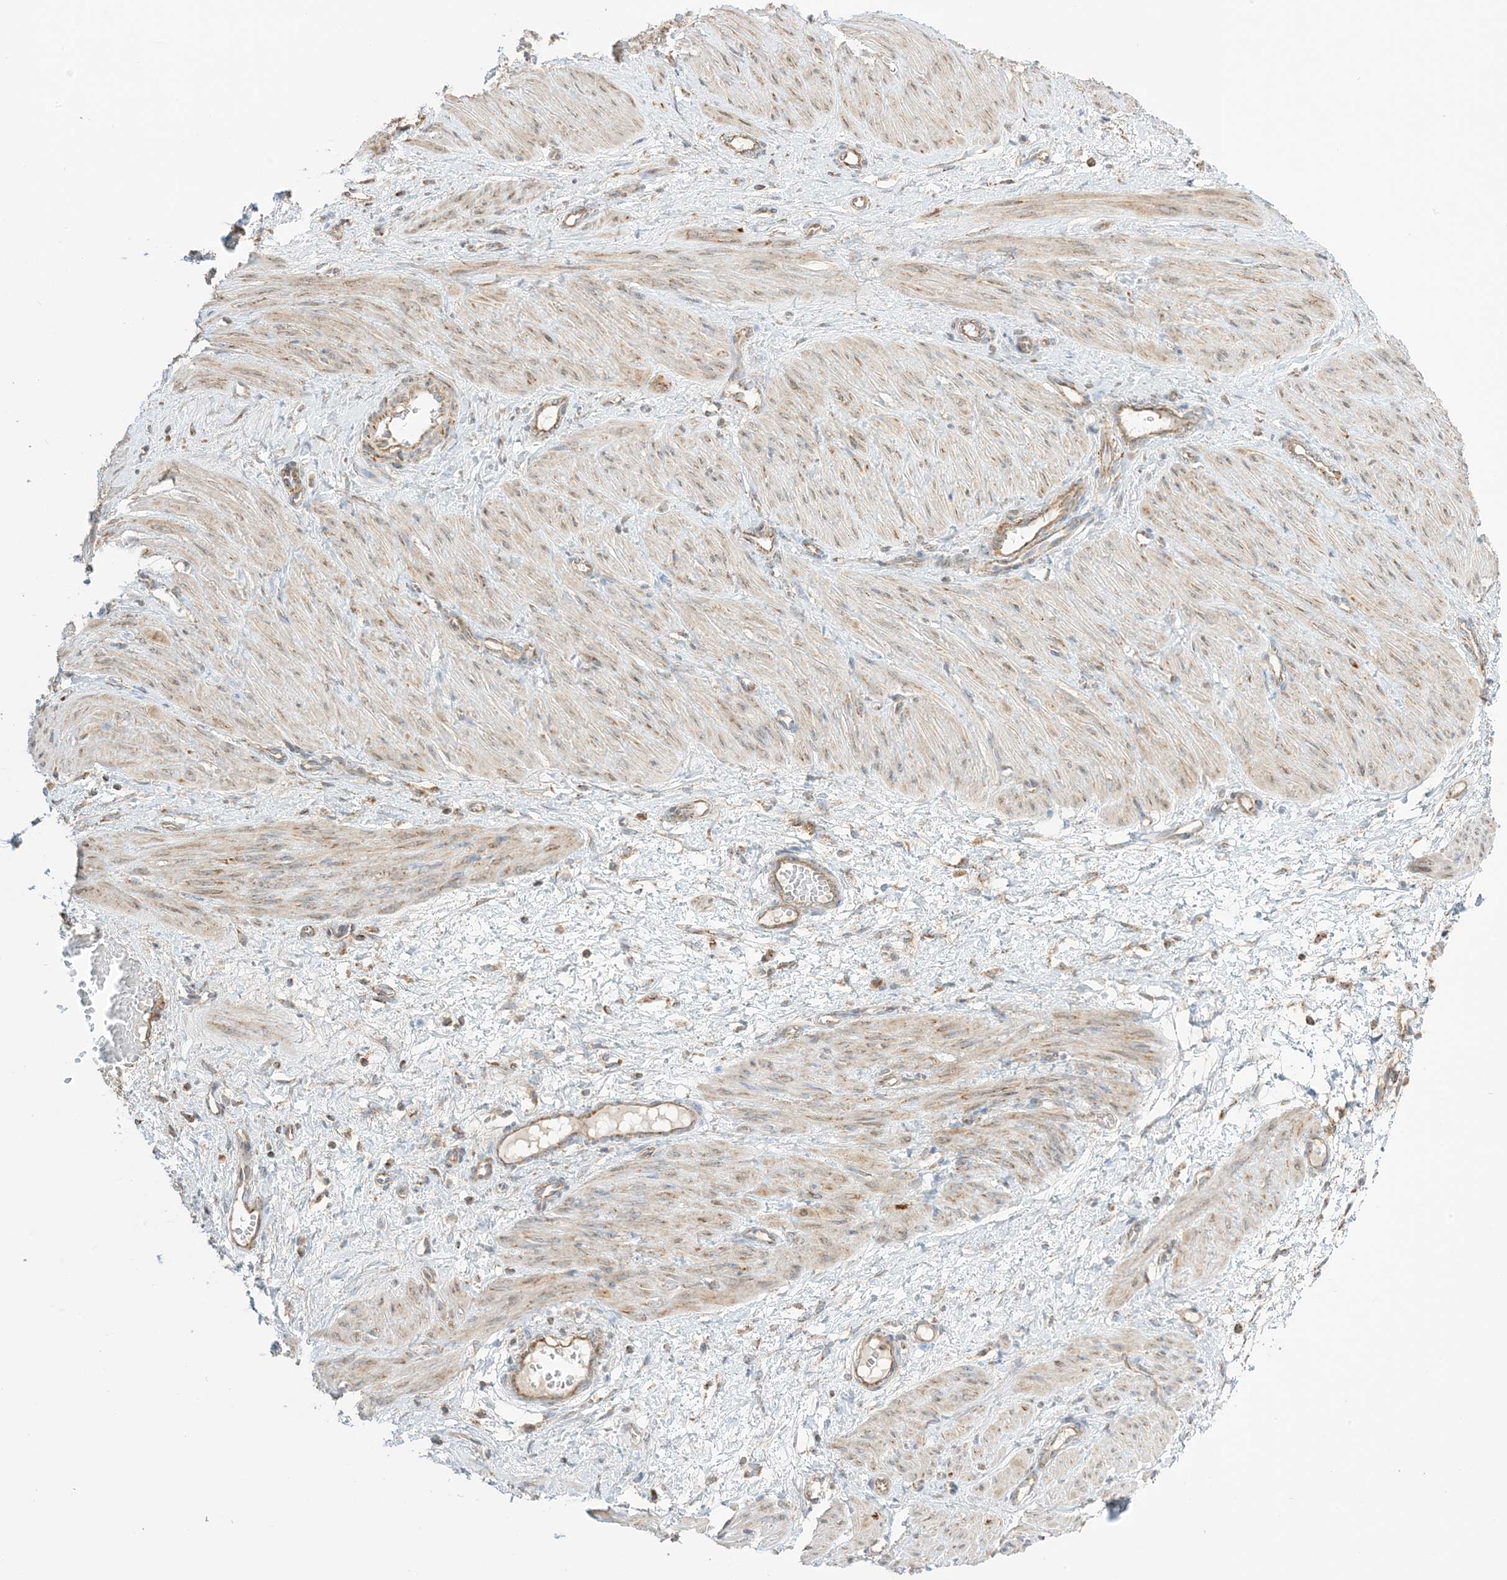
{"staining": {"intensity": "moderate", "quantity": "25%-75%", "location": "cytoplasmic/membranous"}, "tissue": "smooth muscle", "cell_type": "Smooth muscle cells", "image_type": "normal", "snomed": [{"axis": "morphology", "description": "Normal tissue, NOS"}, {"axis": "topography", "description": "Endometrium"}], "caption": "Benign smooth muscle was stained to show a protein in brown. There is medium levels of moderate cytoplasmic/membranous staining in approximately 25%-75% of smooth muscle cells. The staining was performed using DAB to visualize the protein expression in brown, while the nuclei were stained in blue with hematoxylin (Magnification: 20x).", "gene": "N4BP3", "patient": {"sex": "female", "age": 33}}